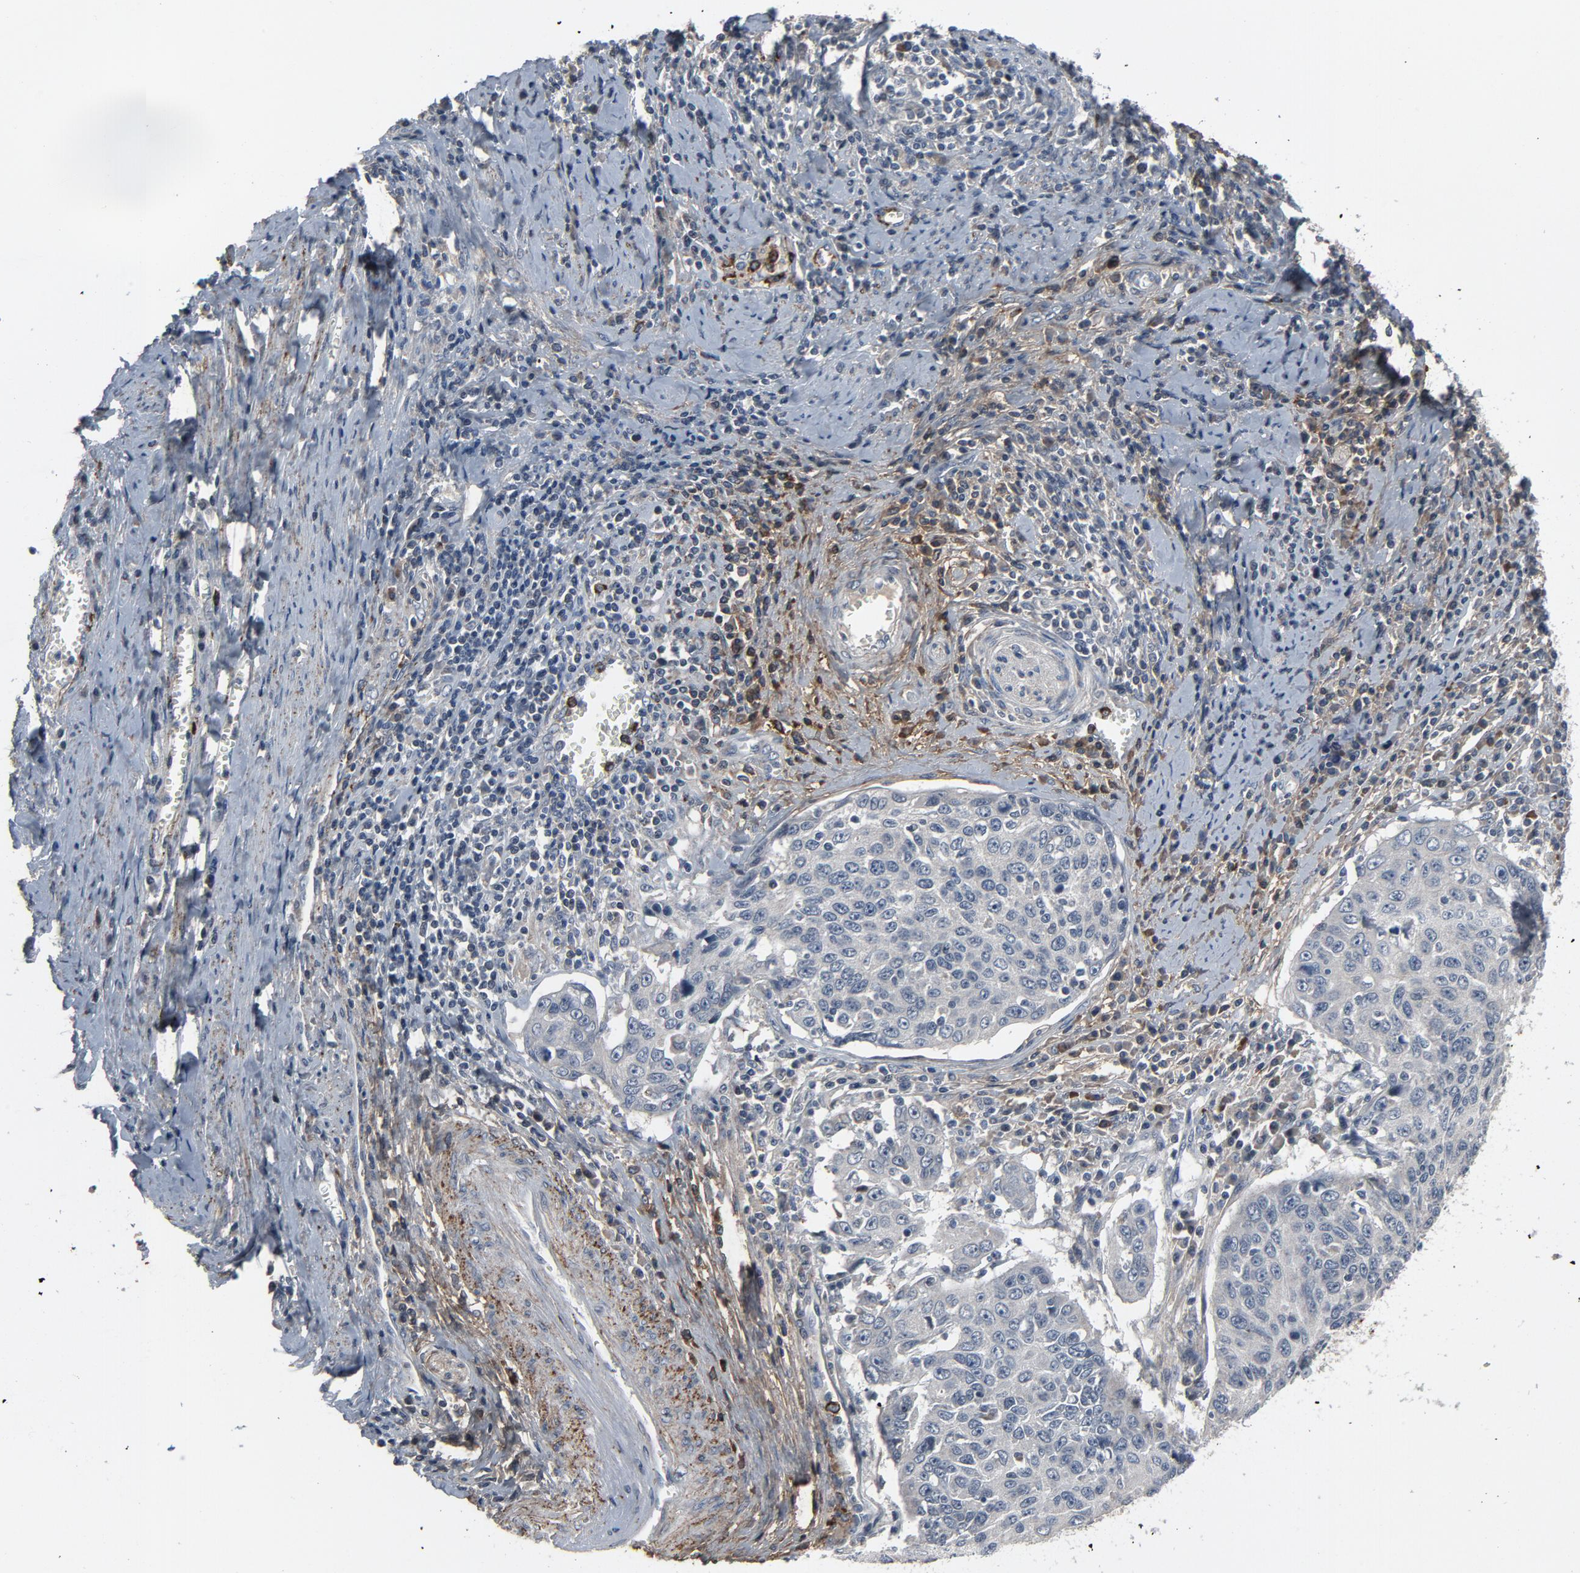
{"staining": {"intensity": "negative", "quantity": "none", "location": "none"}, "tissue": "cervical cancer", "cell_type": "Tumor cells", "image_type": "cancer", "snomed": [{"axis": "morphology", "description": "Squamous cell carcinoma, NOS"}, {"axis": "topography", "description": "Cervix"}], "caption": "Immunohistochemistry (IHC) histopathology image of squamous cell carcinoma (cervical) stained for a protein (brown), which reveals no expression in tumor cells. (Immunohistochemistry (IHC), brightfield microscopy, high magnification).", "gene": "PDZD4", "patient": {"sex": "female", "age": 53}}